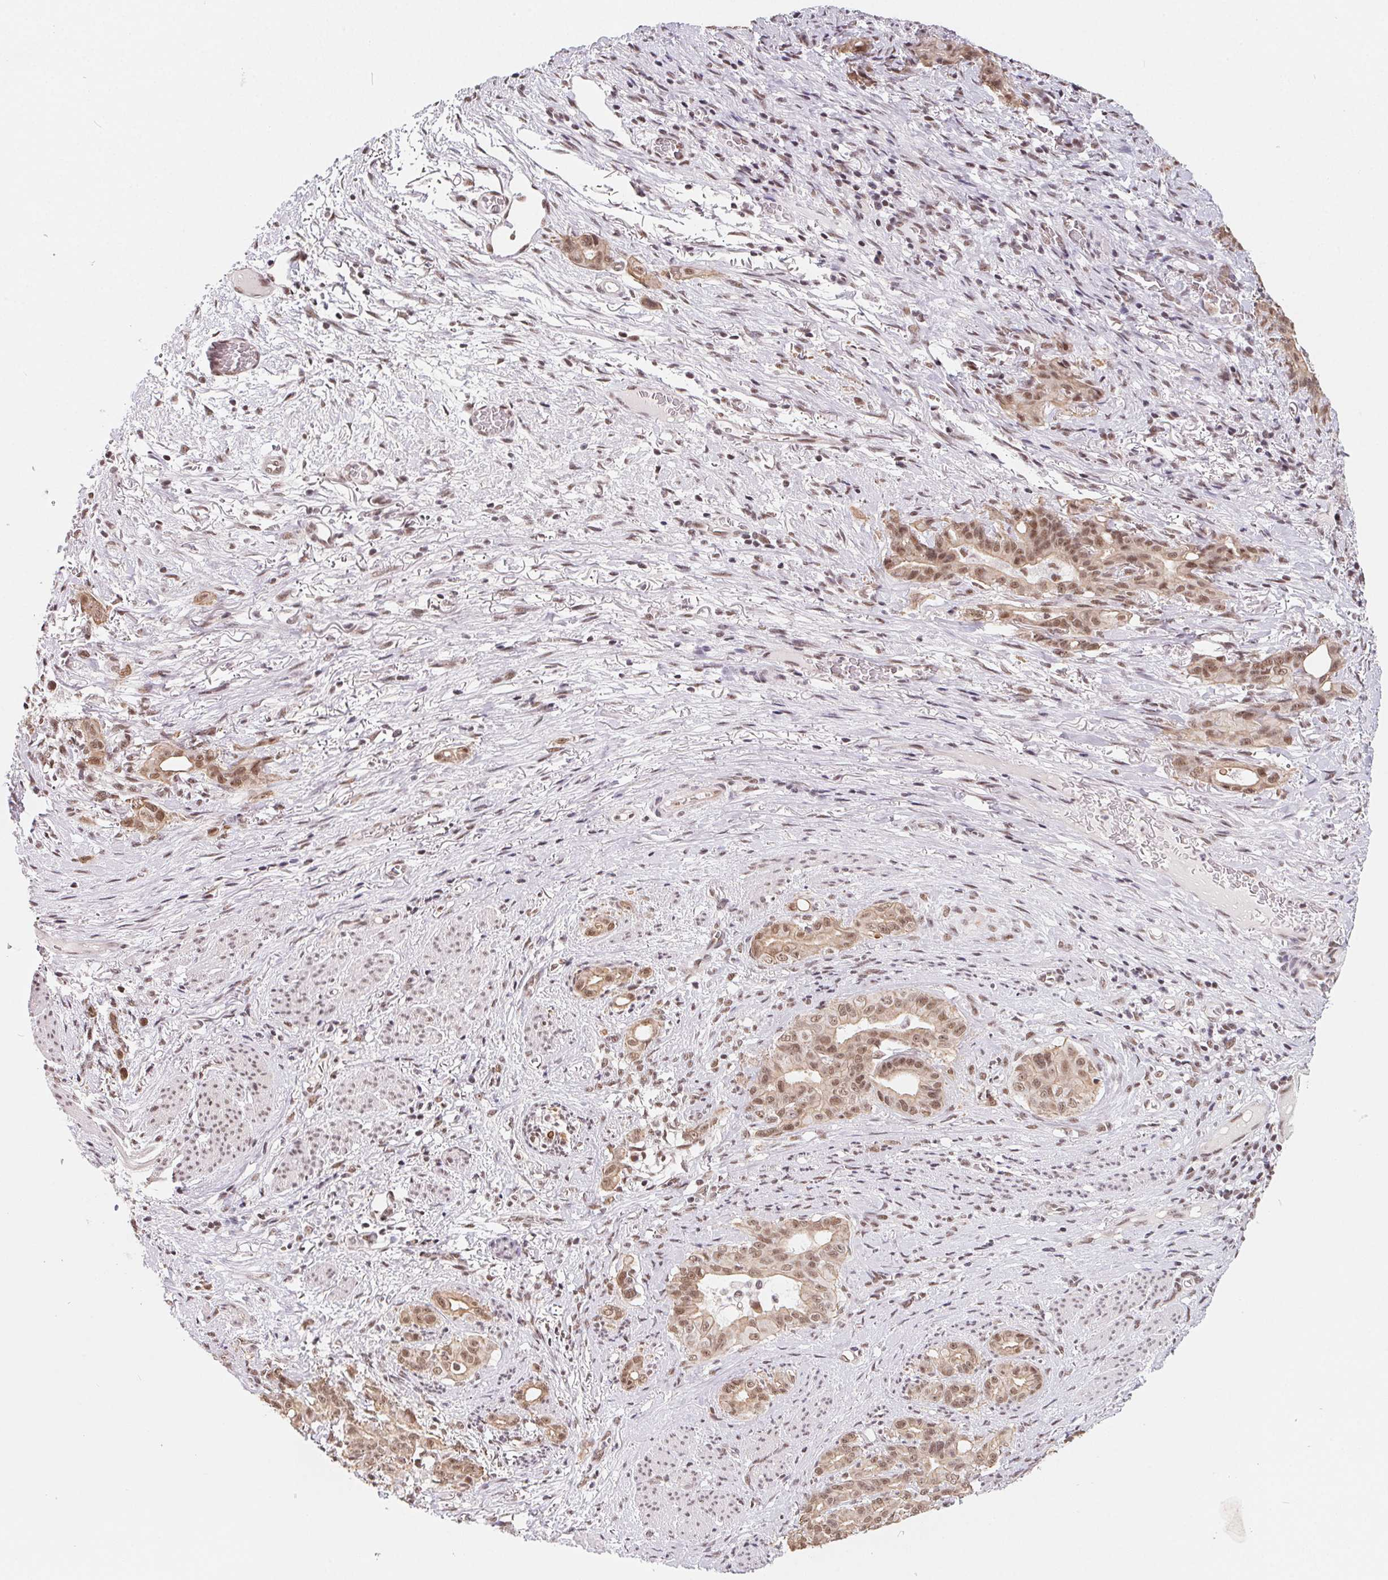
{"staining": {"intensity": "moderate", "quantity": ">75%", "location": "cytoplasmic/membranous,nuclear"}, "tissue": "stomach cancer", "cell_type": "Tumor cells", "image_type": "cancer", "snomed": [{"axis": "morphology", "description": "Normal tissue, NOS"}, {"axis": "morphology", "description": "Adenocarcinoma, NOS"}, {"axis": "topography", "description": "Esophagus"}, {"axis": "topography", "description": "Stomach, upper"}], "caption": "DAB immunohistochemical staining of human stomach cancer exhibits moderate cytoplasmic/membranous and nuclear protein expression in about >75% of tumor cells.", "gene": "TCERG1", "patient": {"sex": "male", "age": 62}}